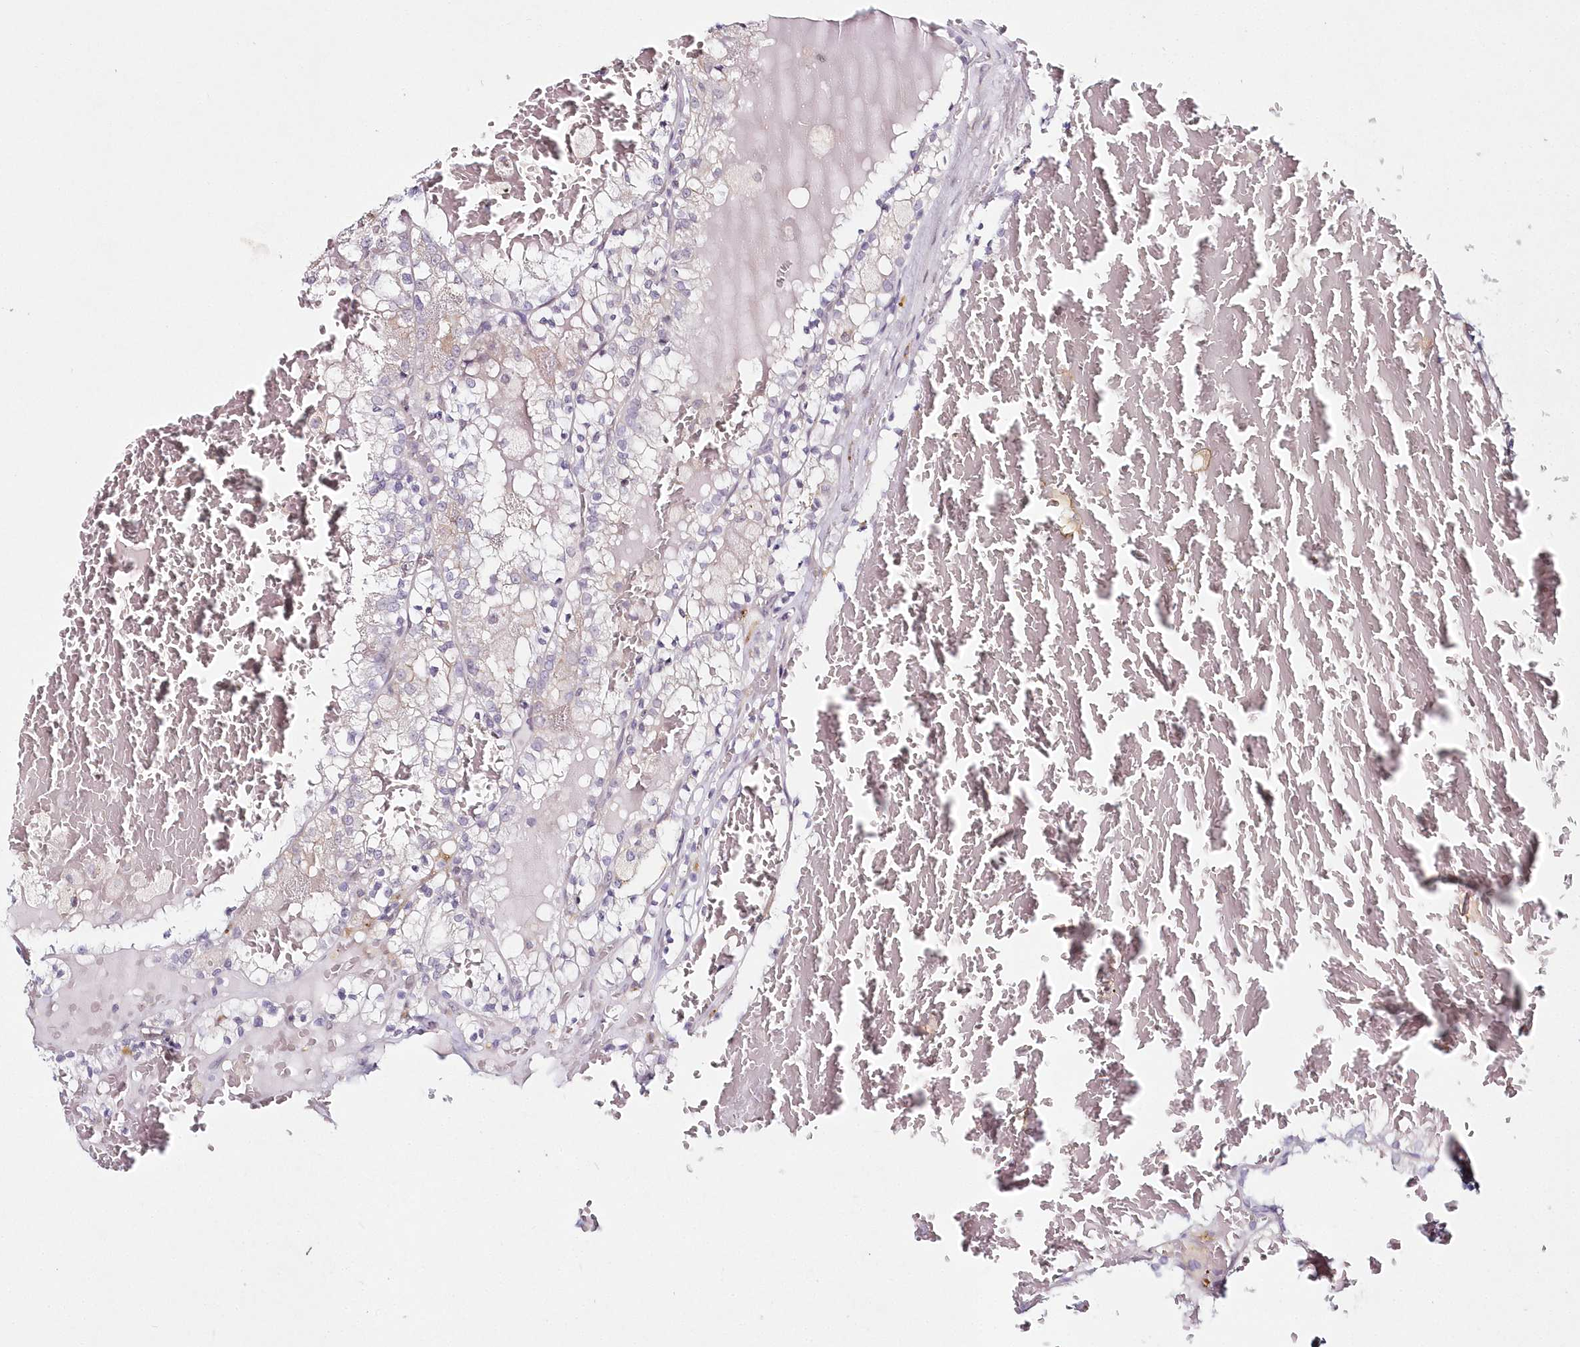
{"staining": {"intensity": "negative", "quantity": "none", "location": "none"}, "tissue": "renal cancer", "cell_type": "Tumor cells", "image_type": "cancer", "snomed": [{"axis": "morphology", "description": "Adenocarcinoma, NOS"}, {"axis": "topography", "description": "Kidney"}], "caption": "IHC of human adenocarcinoma (renal) shows no staining in tumor cells.", "gene": "HYCC2", "patient": {"sex": "female", "age": 56}}